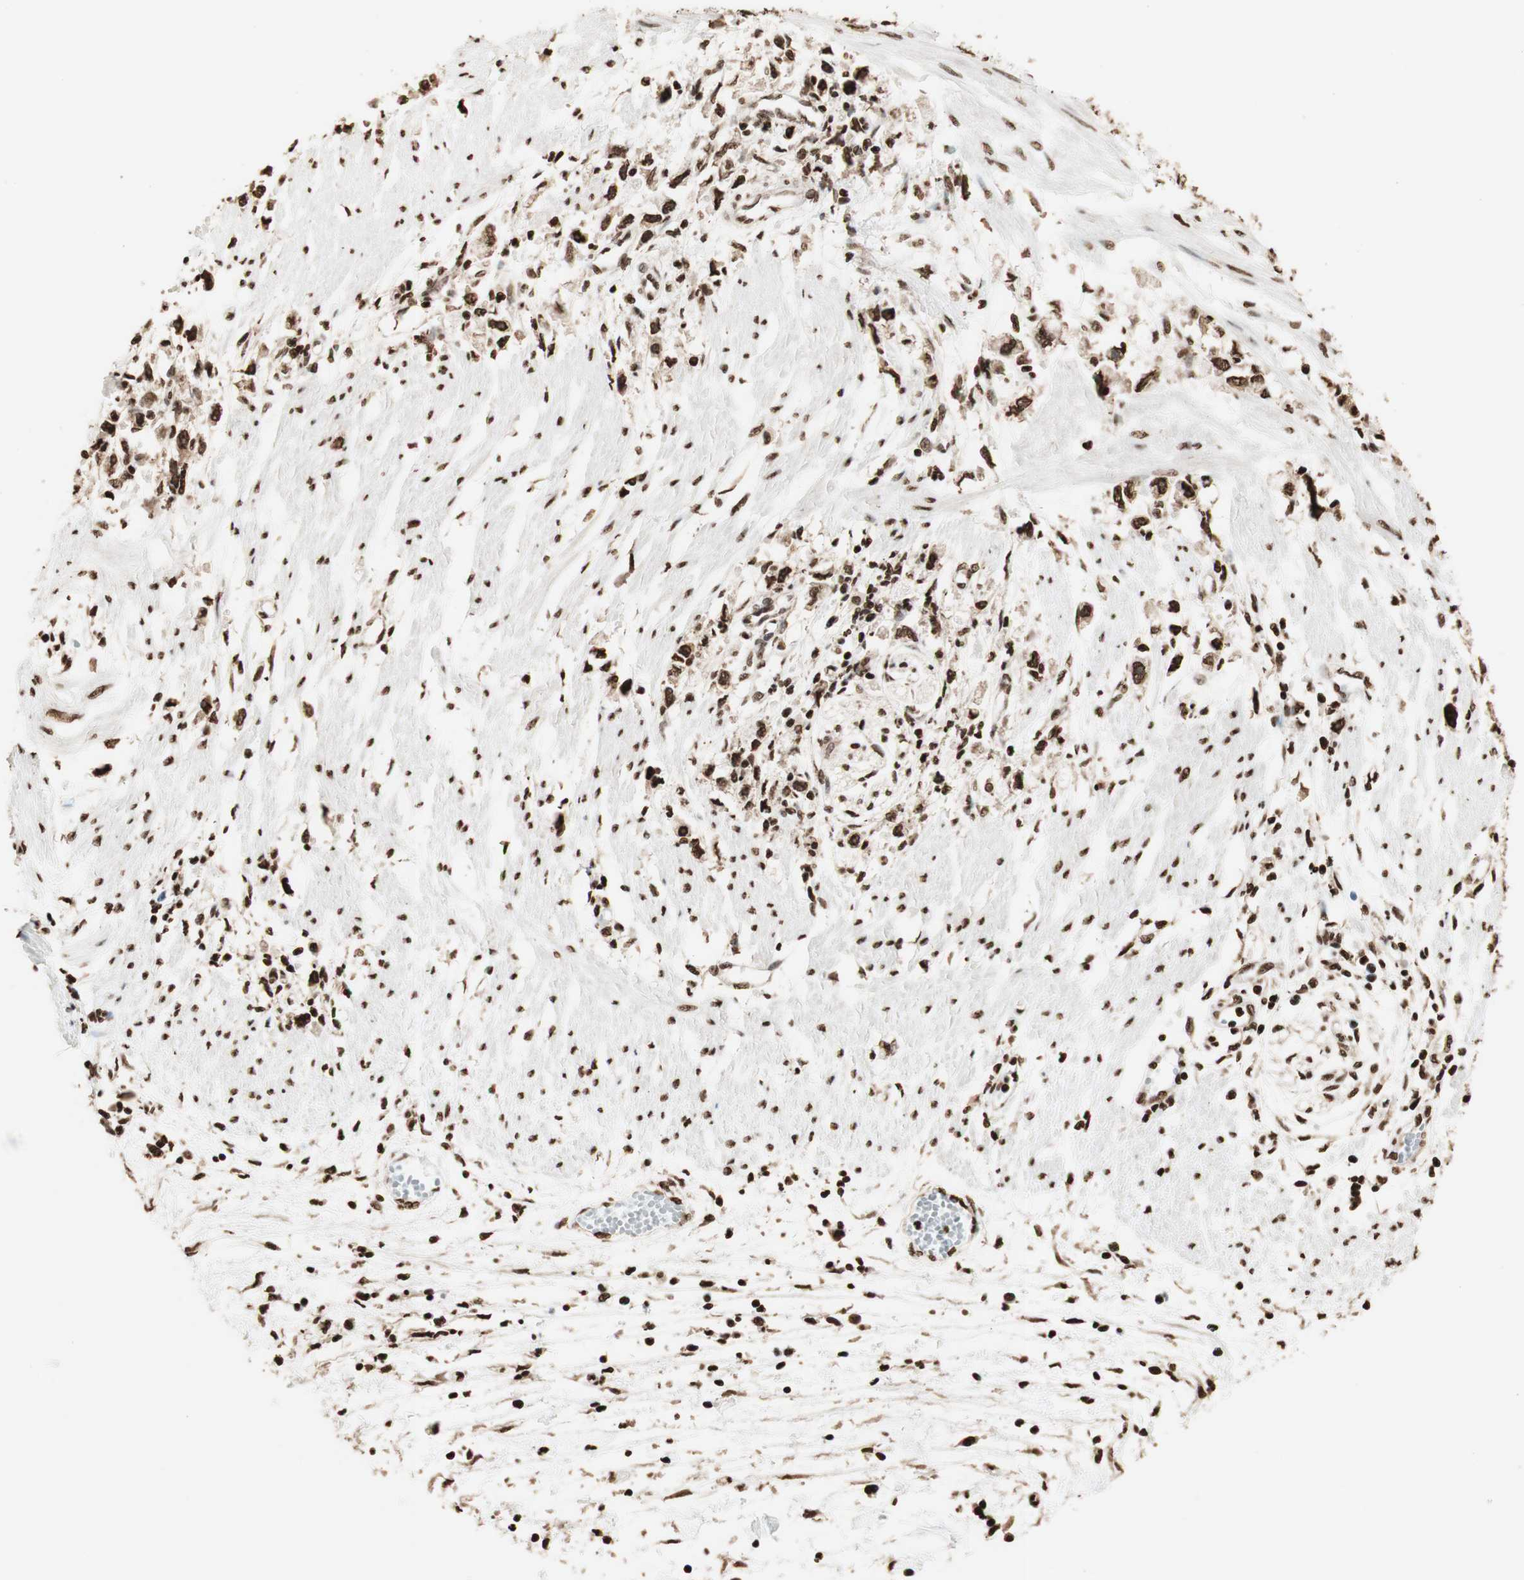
{"staining": {"intensity": "strong", "quantity": ">75%", "location": "nuclear"}, "tissue": "stomach cancer", "cell_type": "Tumor cells", "image_type": "cancer", "snomed": [{"axis": "morphology", "description": "Adenocarcinoma, NOS"}, {"axis": "topography", "description": "Stomach"}], "caption": "Adenocarcinoma (stomach) stained with a brown dye exhibits strong nuclear positive staining in about >75% of tumor cells.", "gene": "HNRNPA2B1", "patient": {"sex": "female", "age": 59}}